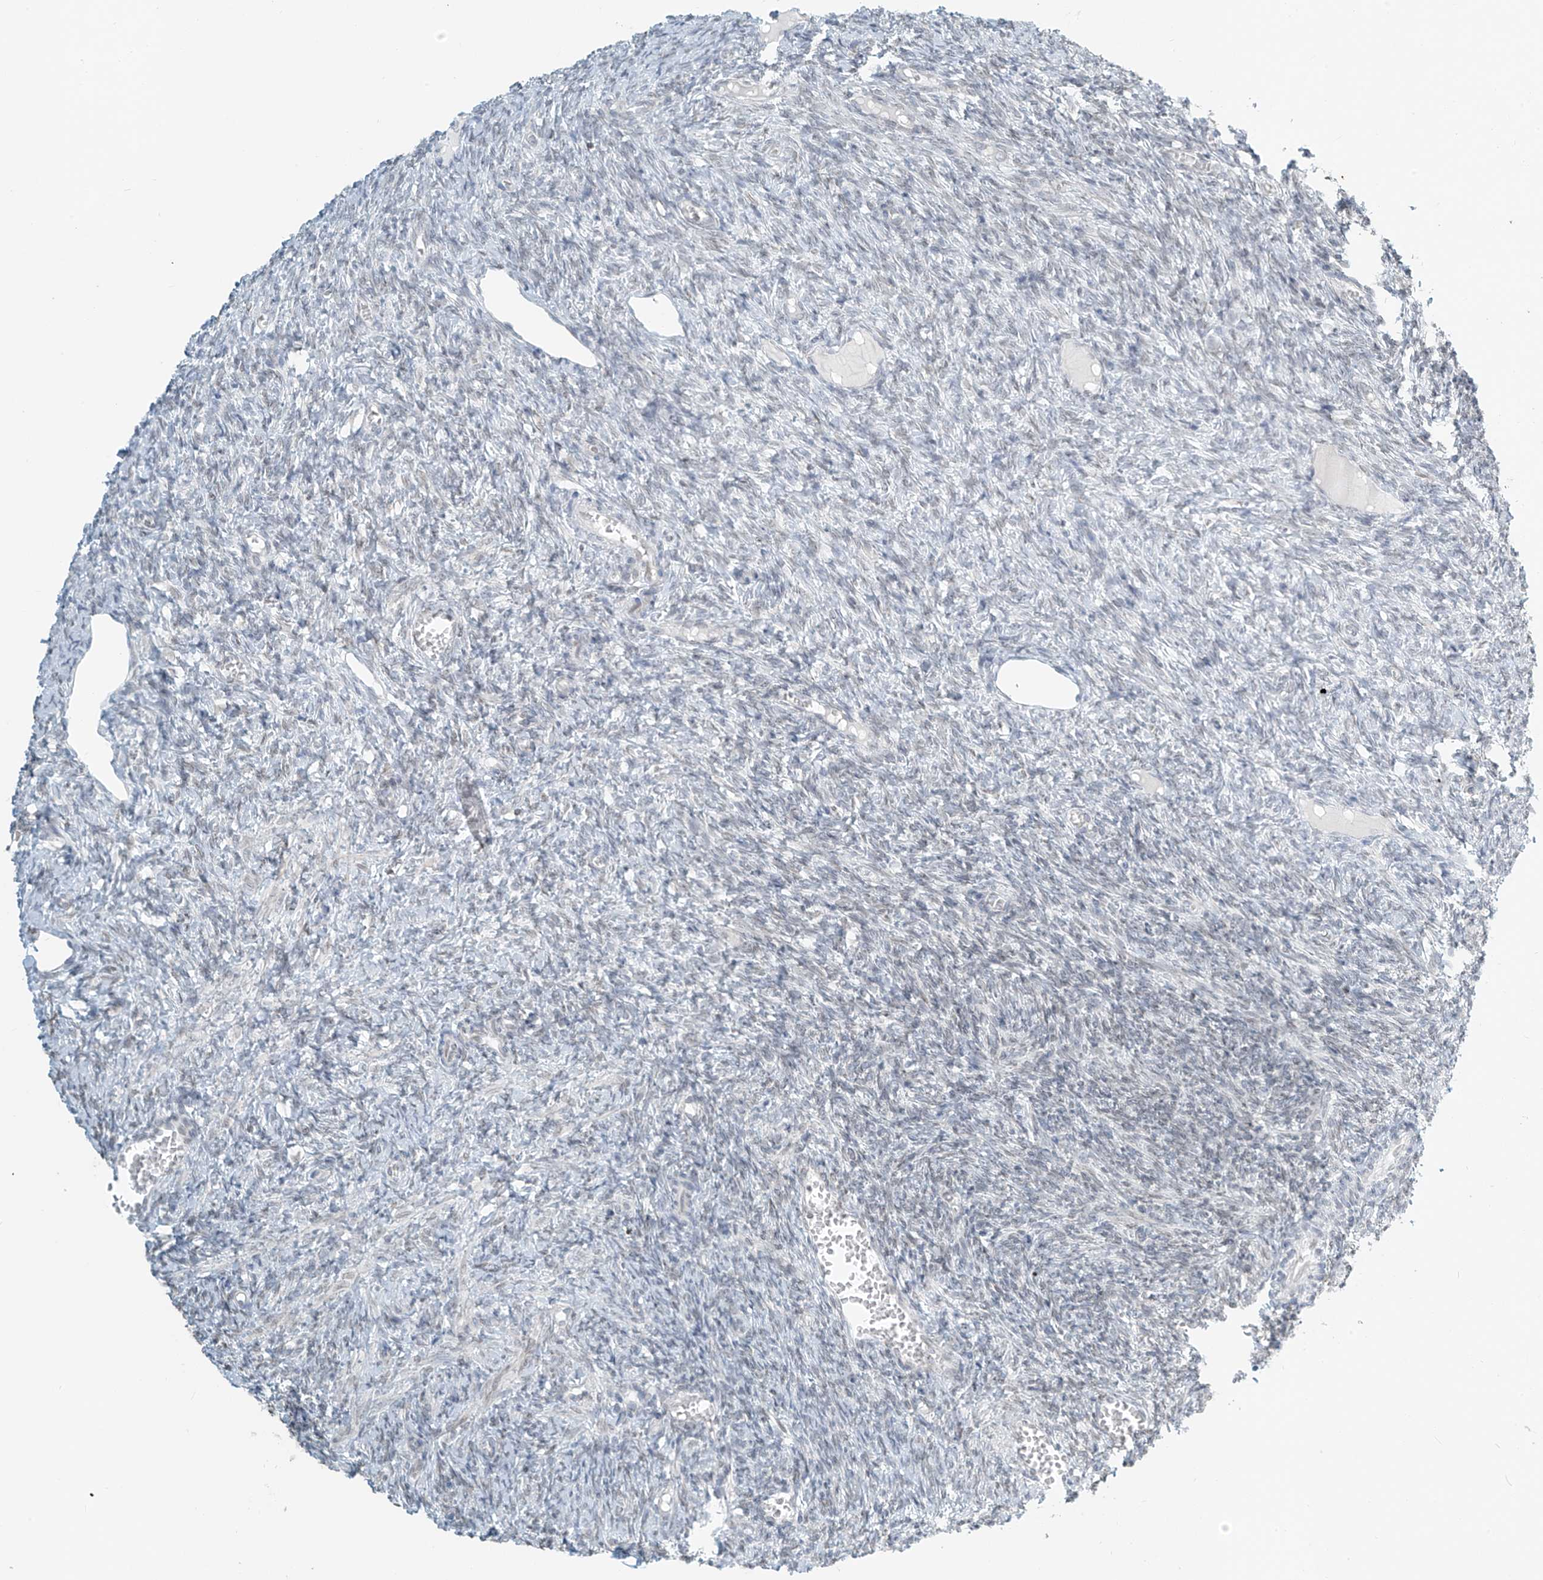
{"staining": {"intensity": "negative", "quantity": "none", "location": "none"}, "tissue": "ovary", "cell_type": "Ovarian stroma cells", "image_type": "normal", "snomed": [{"axis": "morphology", "description": "Normal tissue, NOS"}, {"axis": "topography", "description": "Ovary"}], "caption": "Immunohistochemistry (IHC) of unremarkable human ovary reveals no staining in ovarian stroma cells.", "gene": "OSBPL7", "patient": {"sex": "female", "age": 27}}